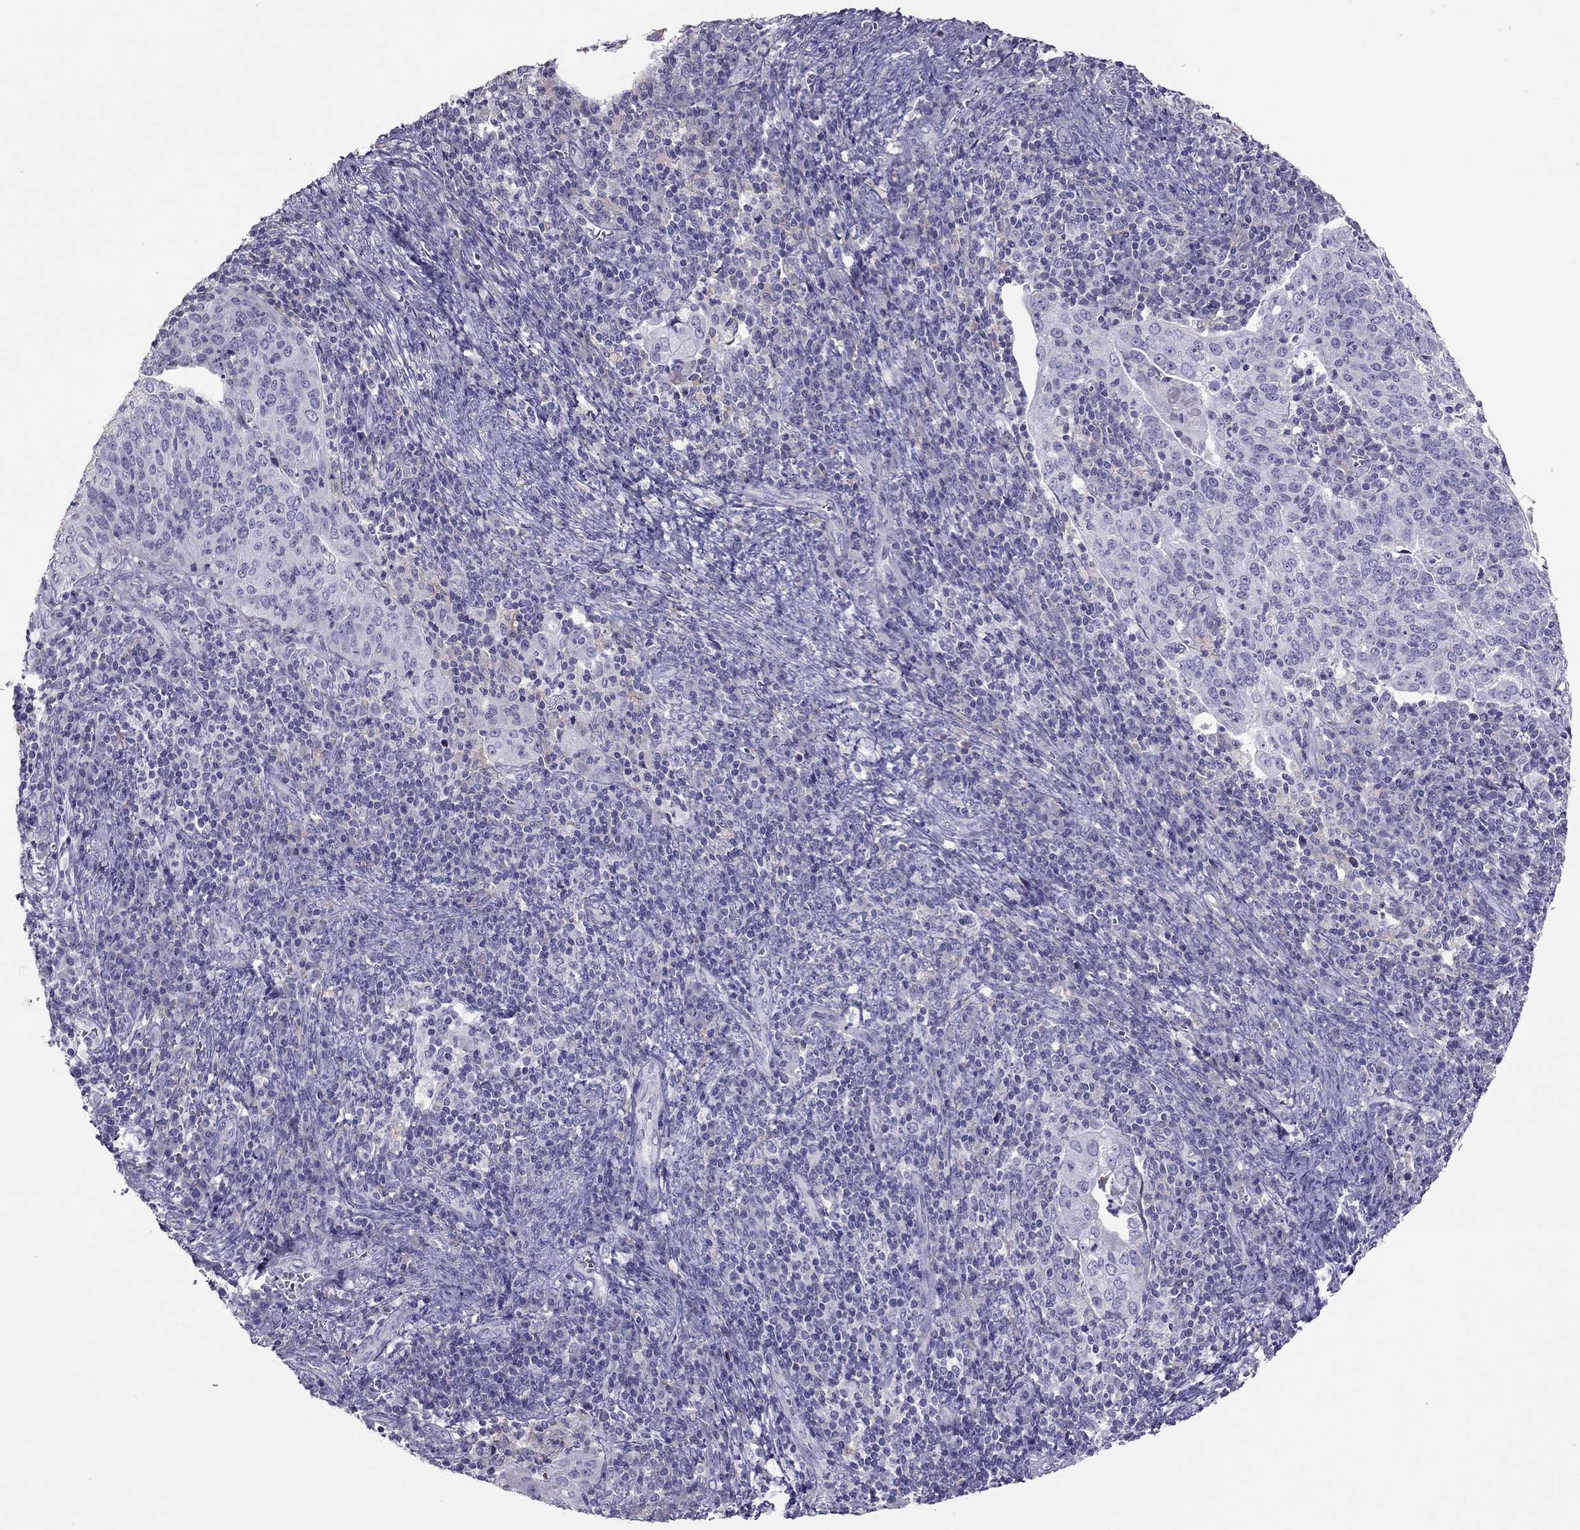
{"staining": {"intensity": "negative", "quantity": "none", "location": "none"}, "tissue": "cervical cancer", "cell_type": "Tumor cells", "image_type": "cancer", "snomed": [{"axis": "morphology", "description": "Squamous cell carcinoma, NOS"}, {"axis": "topography", "description": "Cervix"}], "caption": "Immunohistochemistry of human squamous cell carcinoma (cervical) exhibits no staining in tumor cells.", "gene": "RGS8", "patient": {"sex": "female", "age": 39}}